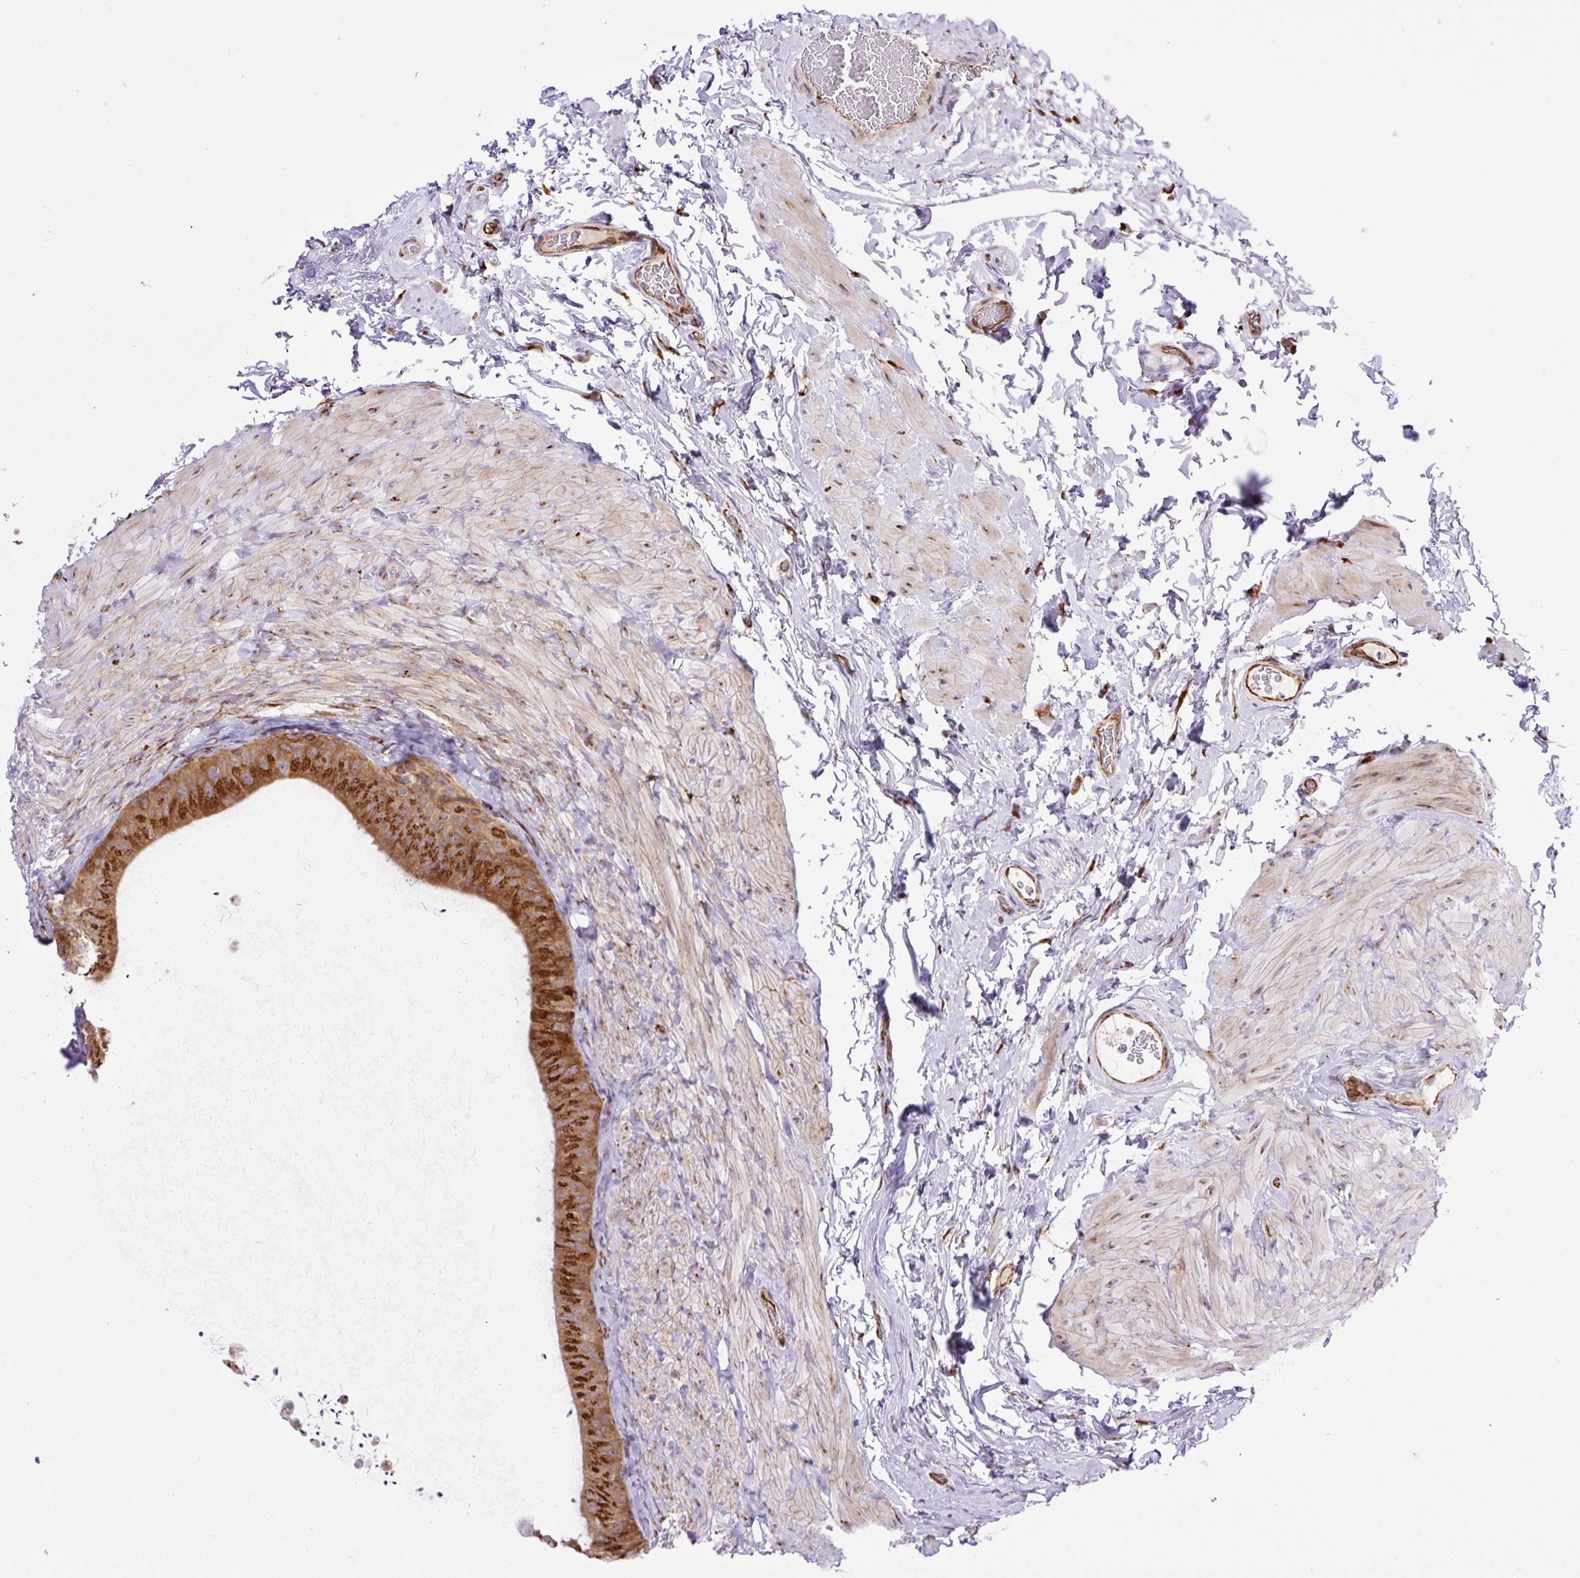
{"staining": {"intensity": "strong", "quantity": ">75%", "location": "cytoplasmic/membranous"}, "tissue": "epididymis", "cell_type": "Glandular cells", "image_type": "normal", "snomed": [{"axis": "morphology", "description": "Normal tissue, NOS"}, {"axis": "topography", "description": "Epididymis, spermatic cord, NOS"}, {"axis": "topography", "description": "Epididymis"}], "caption": "There is high levels of strong cytoplasmic/membranous positivity in glandular cells of benign epididymis, as demonstrated by immunohistochemical staining (brown color).", "gene": "RAB30", "patient": {"sex": "male", "age": 31}}